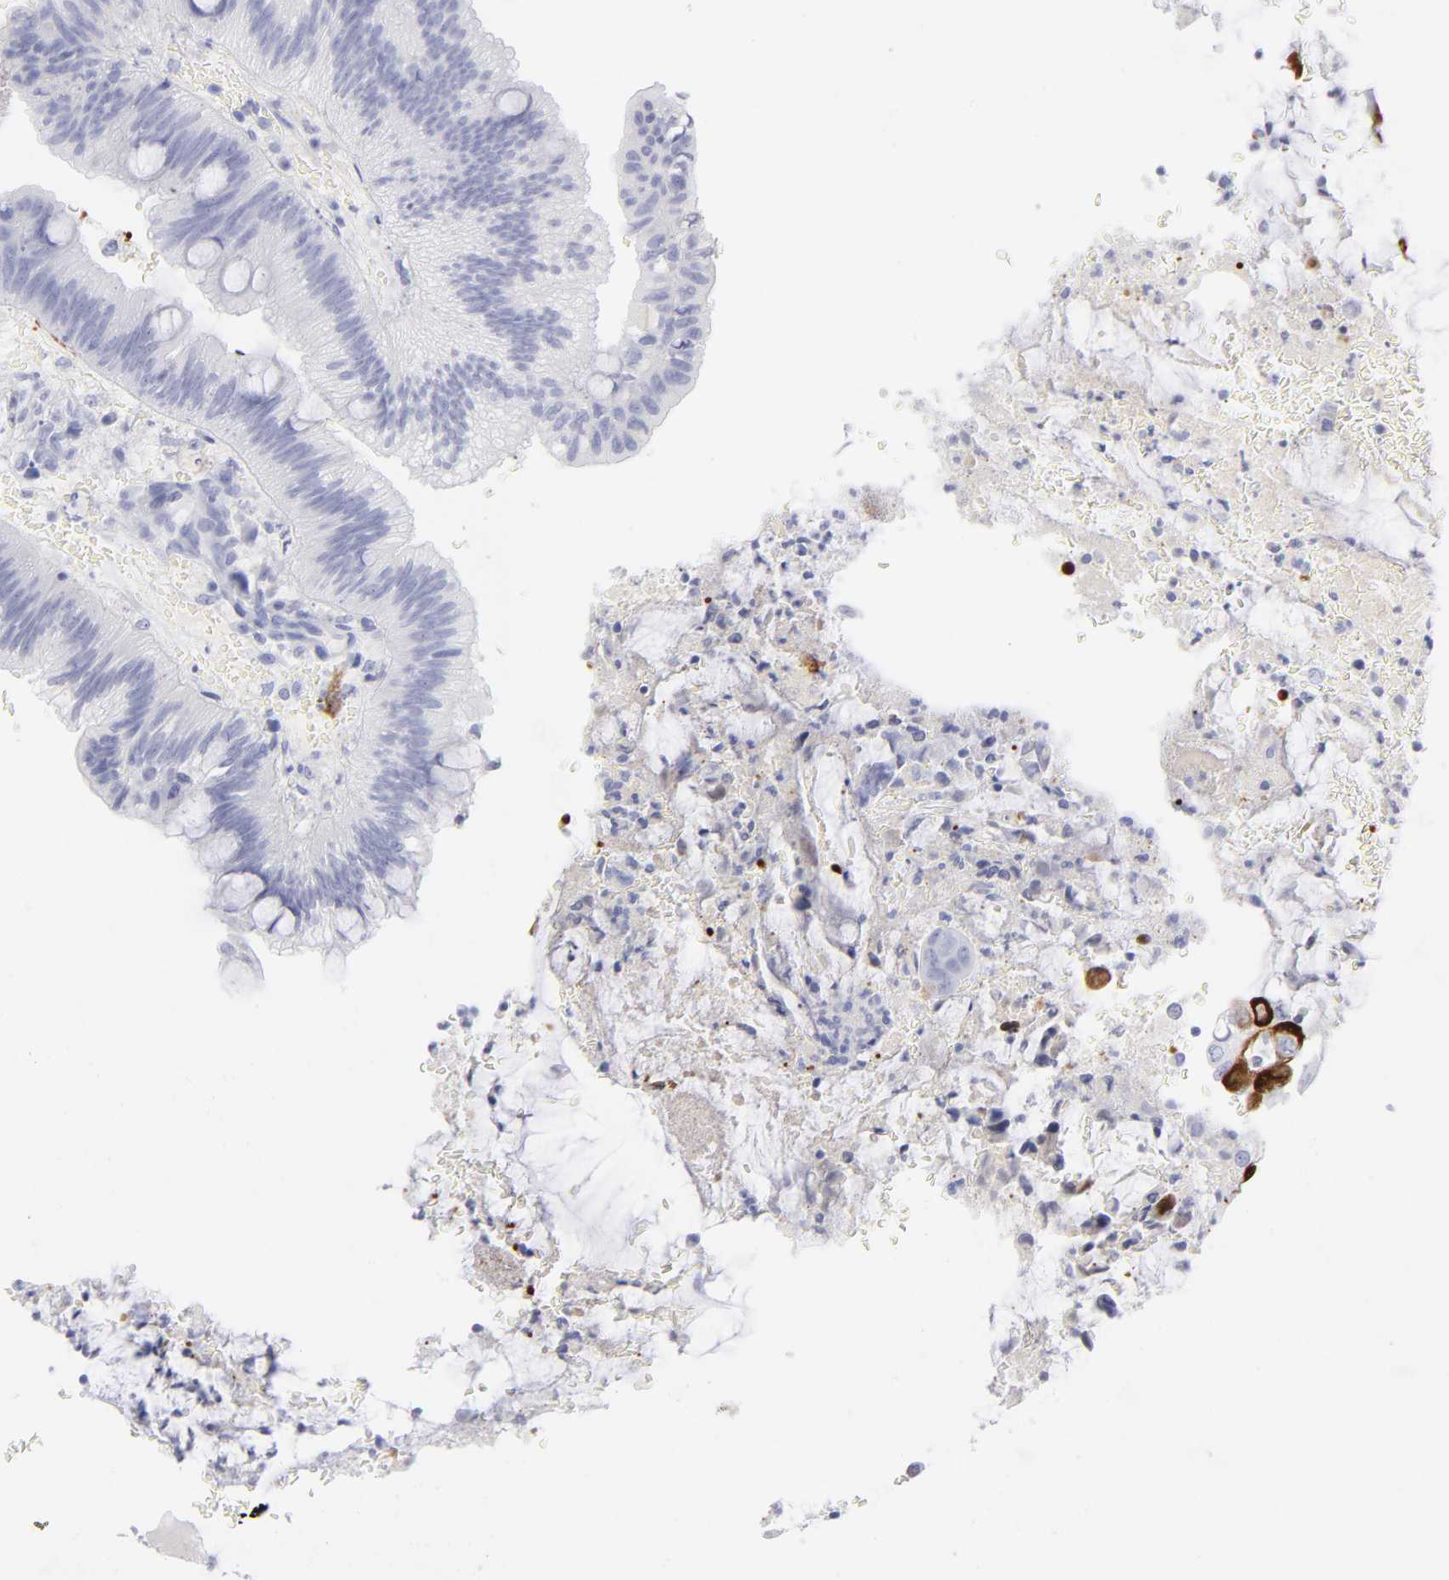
{"staining": {"intensity": "strong", "quantity": "25%-75%", "location": "cytoplasmic/membranous"}, "tissue": "colorectal cancer", "cell_type": "Tumor cells", "image_type": "cancer", "snomed": [{"axis": "morphology", "description": "Normal tissue, NOS"}, {"axis": "morphology", "description": "Adenocarcinoma, NOS"}, {"axis": "topography", "description": "Rectum"}], "caption": "Colorectal cancer (adenocarcinoma) stained with immunohistochemistry (IHC) exhibits strong cytoplasmic/membranous positivity in approximately 25%-75% of tumor cells.", "gene": "CCNB1", "patient": {"sex": "male", "age": 92}}